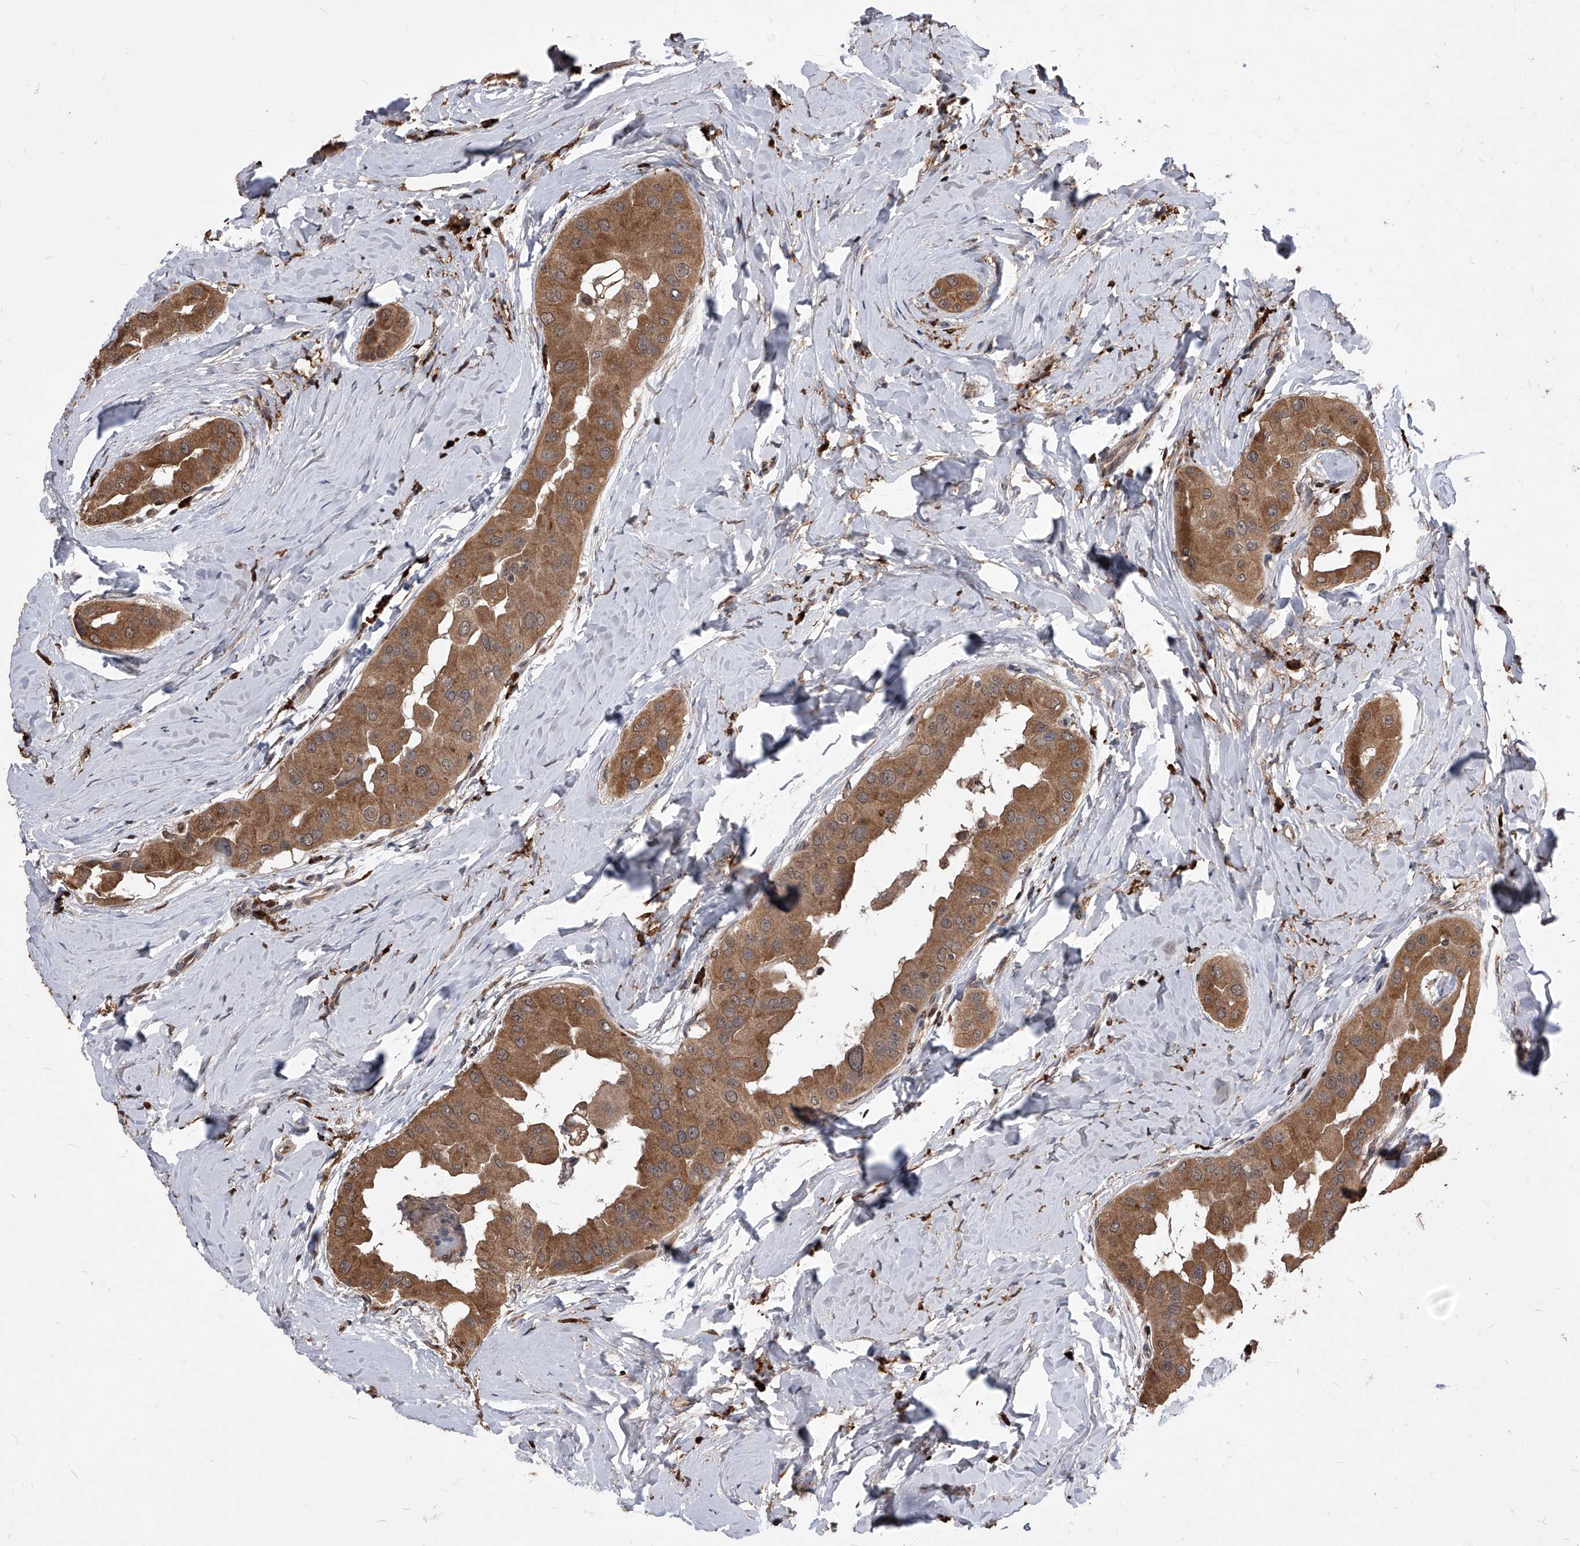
{"staining": {"intensity": "moderate", "quantity": ">75%", "location": "cytoplasmic/membranous"}, "tissue": "thyroid cancer", "cell_type": "Tumor cells", "image_type": "cancer", "snomed": [{"axis": "morphology", "description": "Papillary adenocarcinoma, NOS"}, {"axis": "topography", "description": "Thyroid gland"}], "caption": "Brown immunohistochemical staining in human thyroid cancer (papillary adenocarcinoma) shows moderate cytoplasmic/membranous positivity in approximately >75% of tumor cells.", "gene": "ID1", "patient": {"sex": "male", "age": 33}}